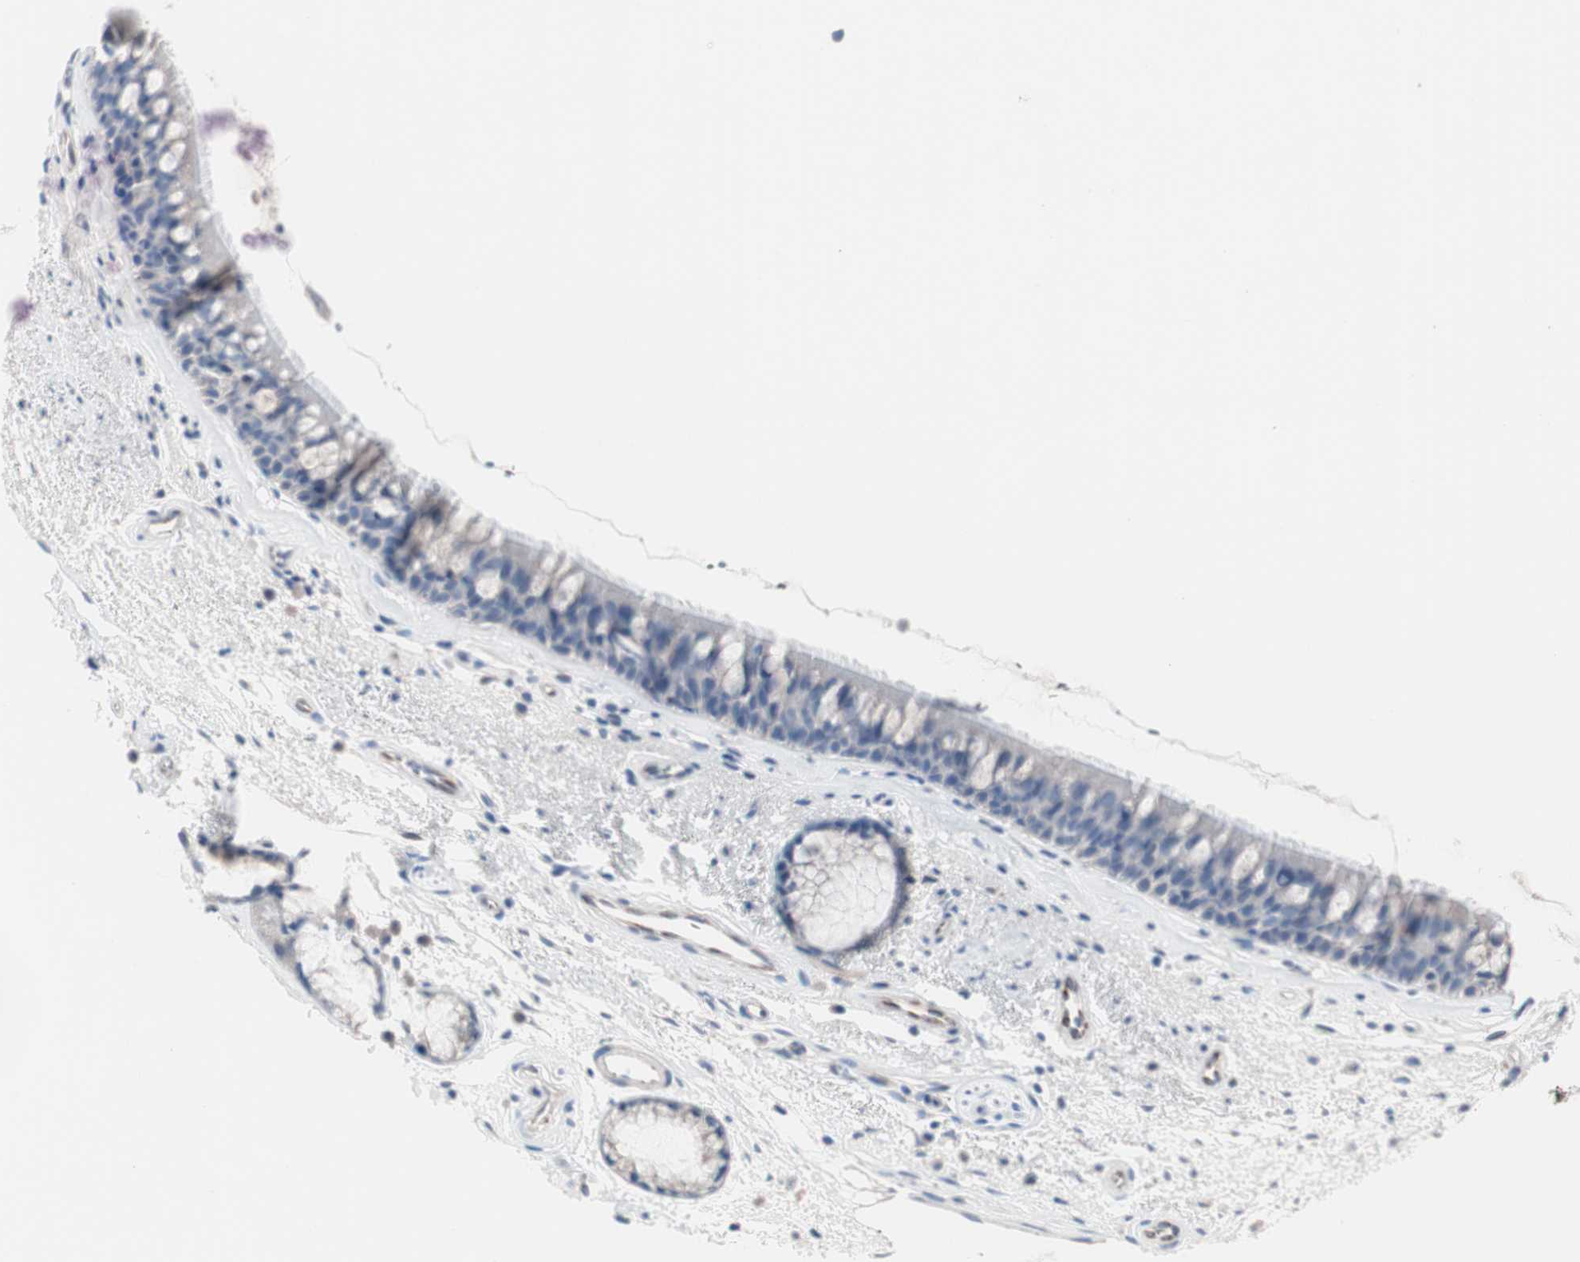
{"staining": {"intensity": "weak", "quantity": "25%-75%", "location": "cytoplasmic/membranous"}, "tissue": "bronchus", "cell_type": "Respiratory epithelial cells", "image_type": "normal", "snomed": [{"axis": "morphology", "description": "Normal tissue, NOS"}, {"axis": "topography", "description": "Bronchus"}], "caption": "Weak cytoplasmic/membranous expression for a protein is seen in approximately 25%-75% of respiratory epithelial cells of normal bronchus using immunohistochemistry.", "gene": "ULBP1", "patient": {"sex": "female", "age": 54}}